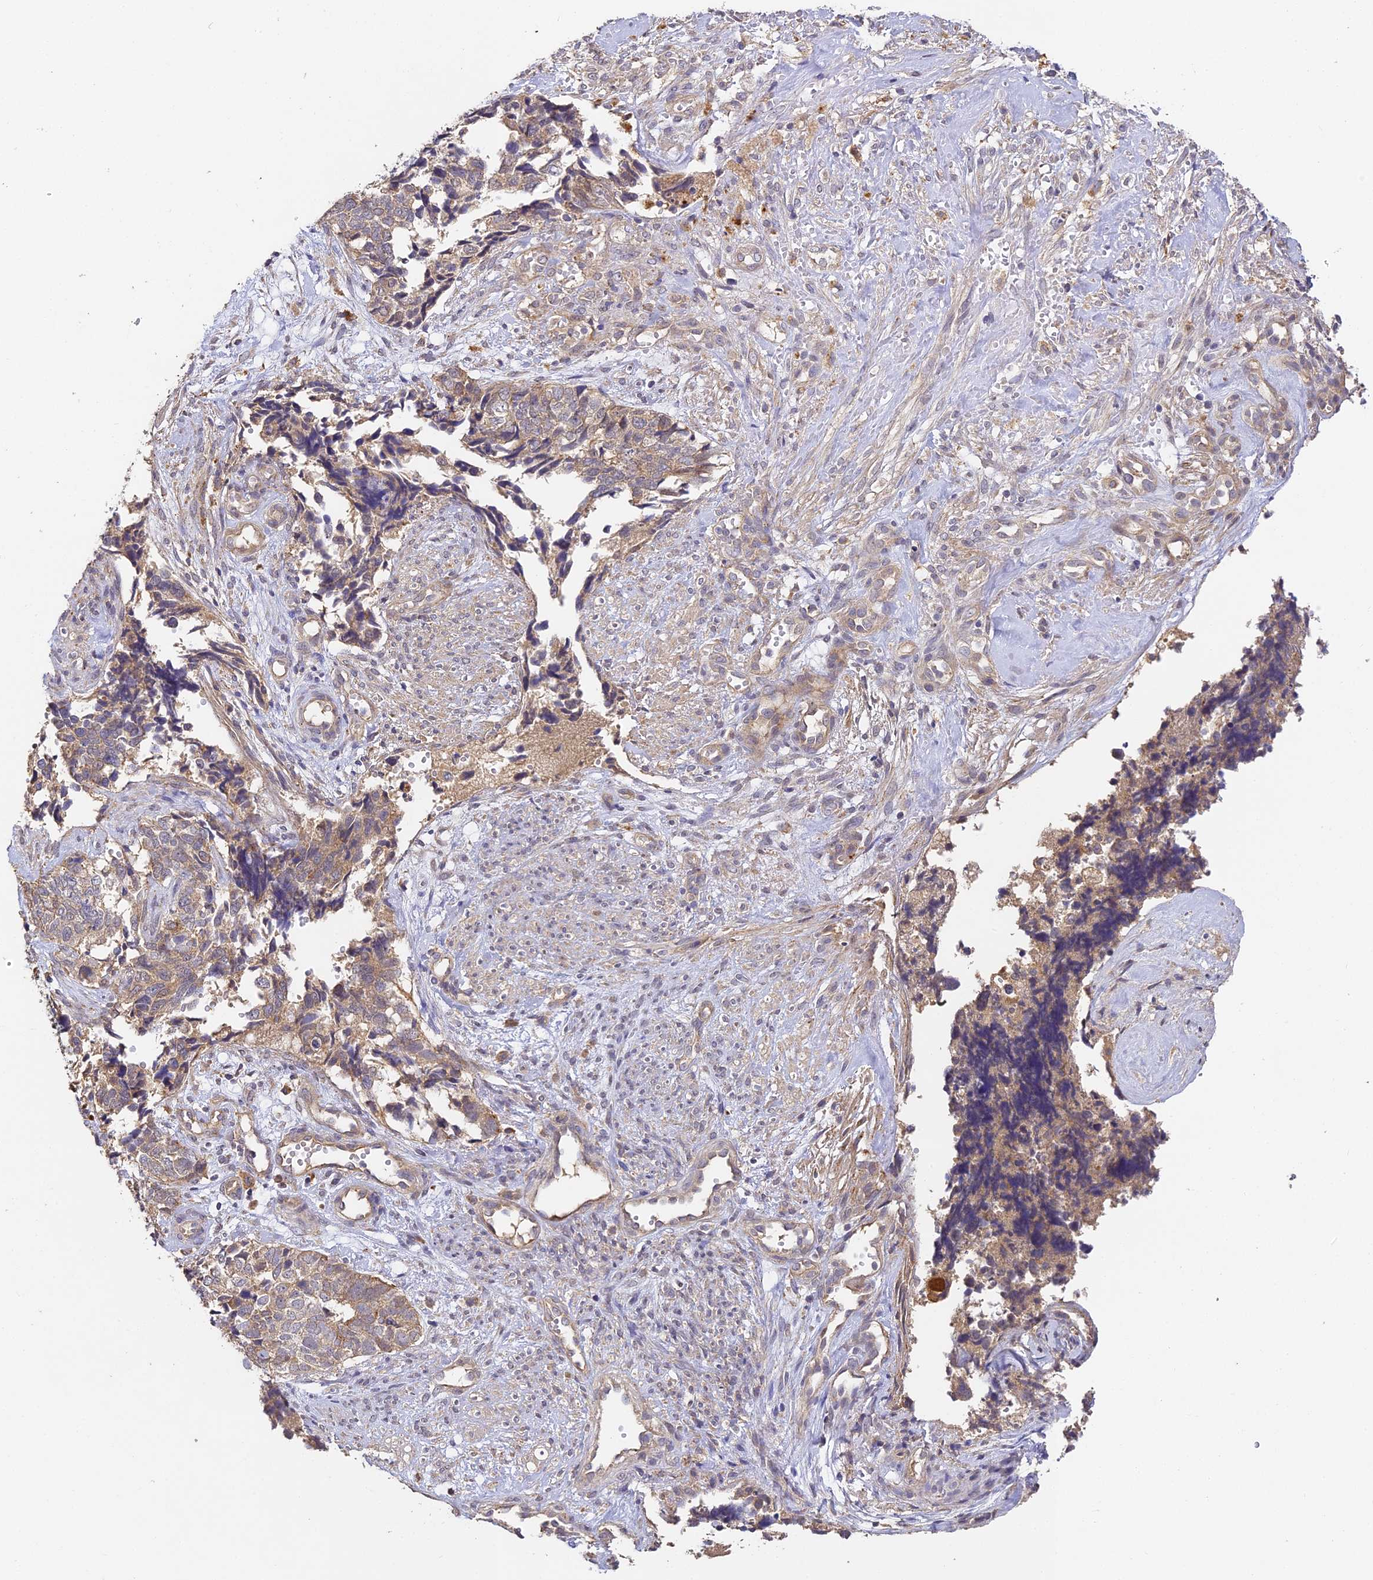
{"staining": {"intensity": "moderate", "quantity": "<25%", "location": "cytoplasmic/membranous"}, "tissue": "cervical cancer", "cell_type": "Tumor cells", "image_type": "cancer", "snomed": [{"axis": "morphology", "description": "Squamous cell carcinoma, NOS"}, {"axis": "topography", "description": "Cervix"}], "caption": "Tumor cells show low levels of moderate cytoplasmic/membranous positivity in approximately <25% of cells in human cervical cancer (squamous cell carcinoma). (DAB (3,3'-diaminobenzidine) IHC, brown staining for protein, blue staining for nuclei).", "gene": "YAE1", "patient": {"sex": "female", "age": 63}}